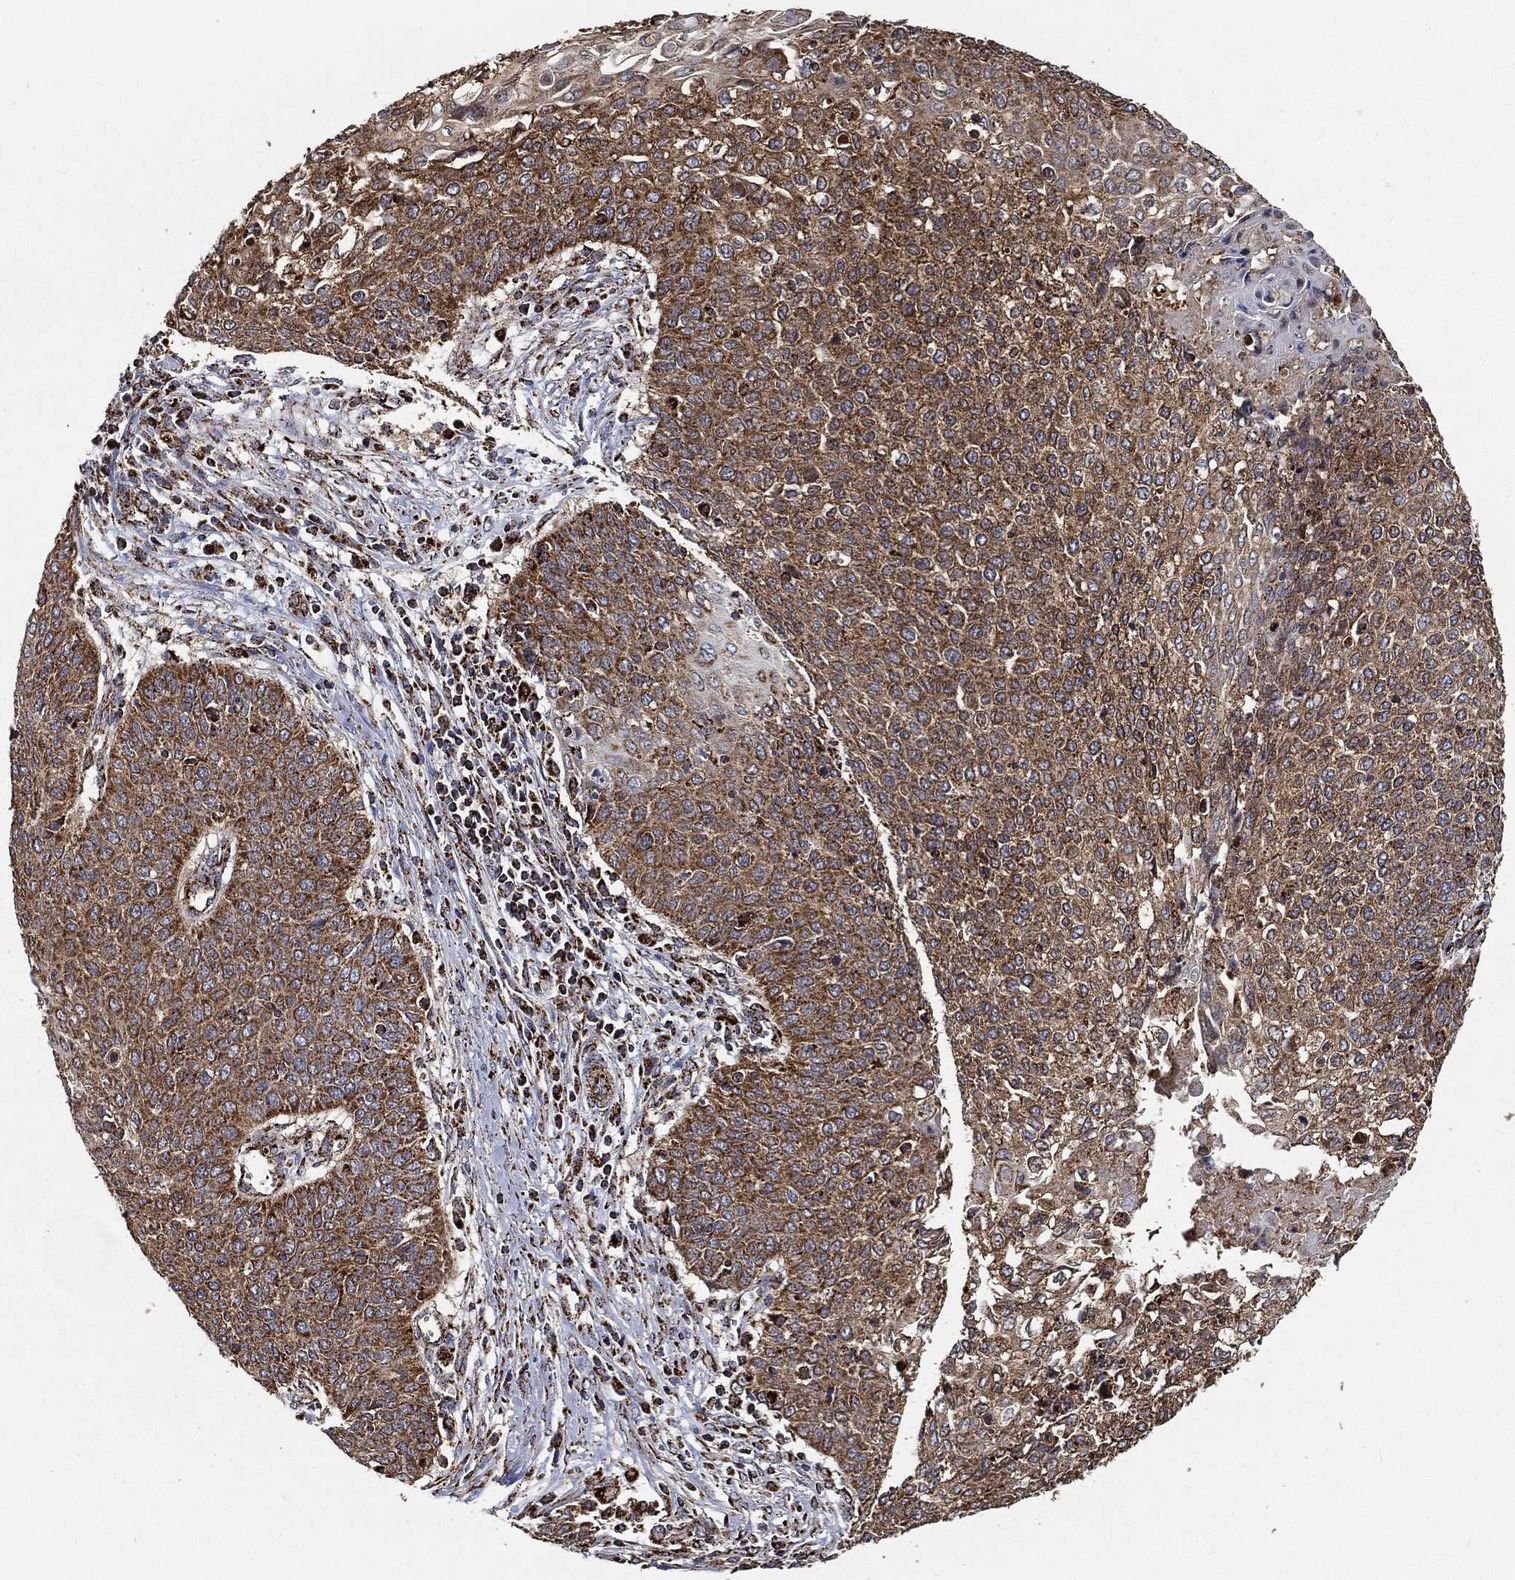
{"staining": {"intensity": "strong", "quantity": ">75%", "location": "cytoplasmic/membranous"}, "tissue": "cervical cancer", "cell_type": "Tumor cells", "image_type": "cancer", "snomed": [{"axis": "morphology", "description": "Squamous cell carcinoma, NOS"}, {"axis": "topography", "description": "Cervix"}], "caption": "An image of cervical squamous cell carcinoma stained for a protein reveals strong cytoplasmic/membranous brown staining in tumor cells.", "gene": "SLC38A7", "patient": {"sex": "female", "age": 39}}